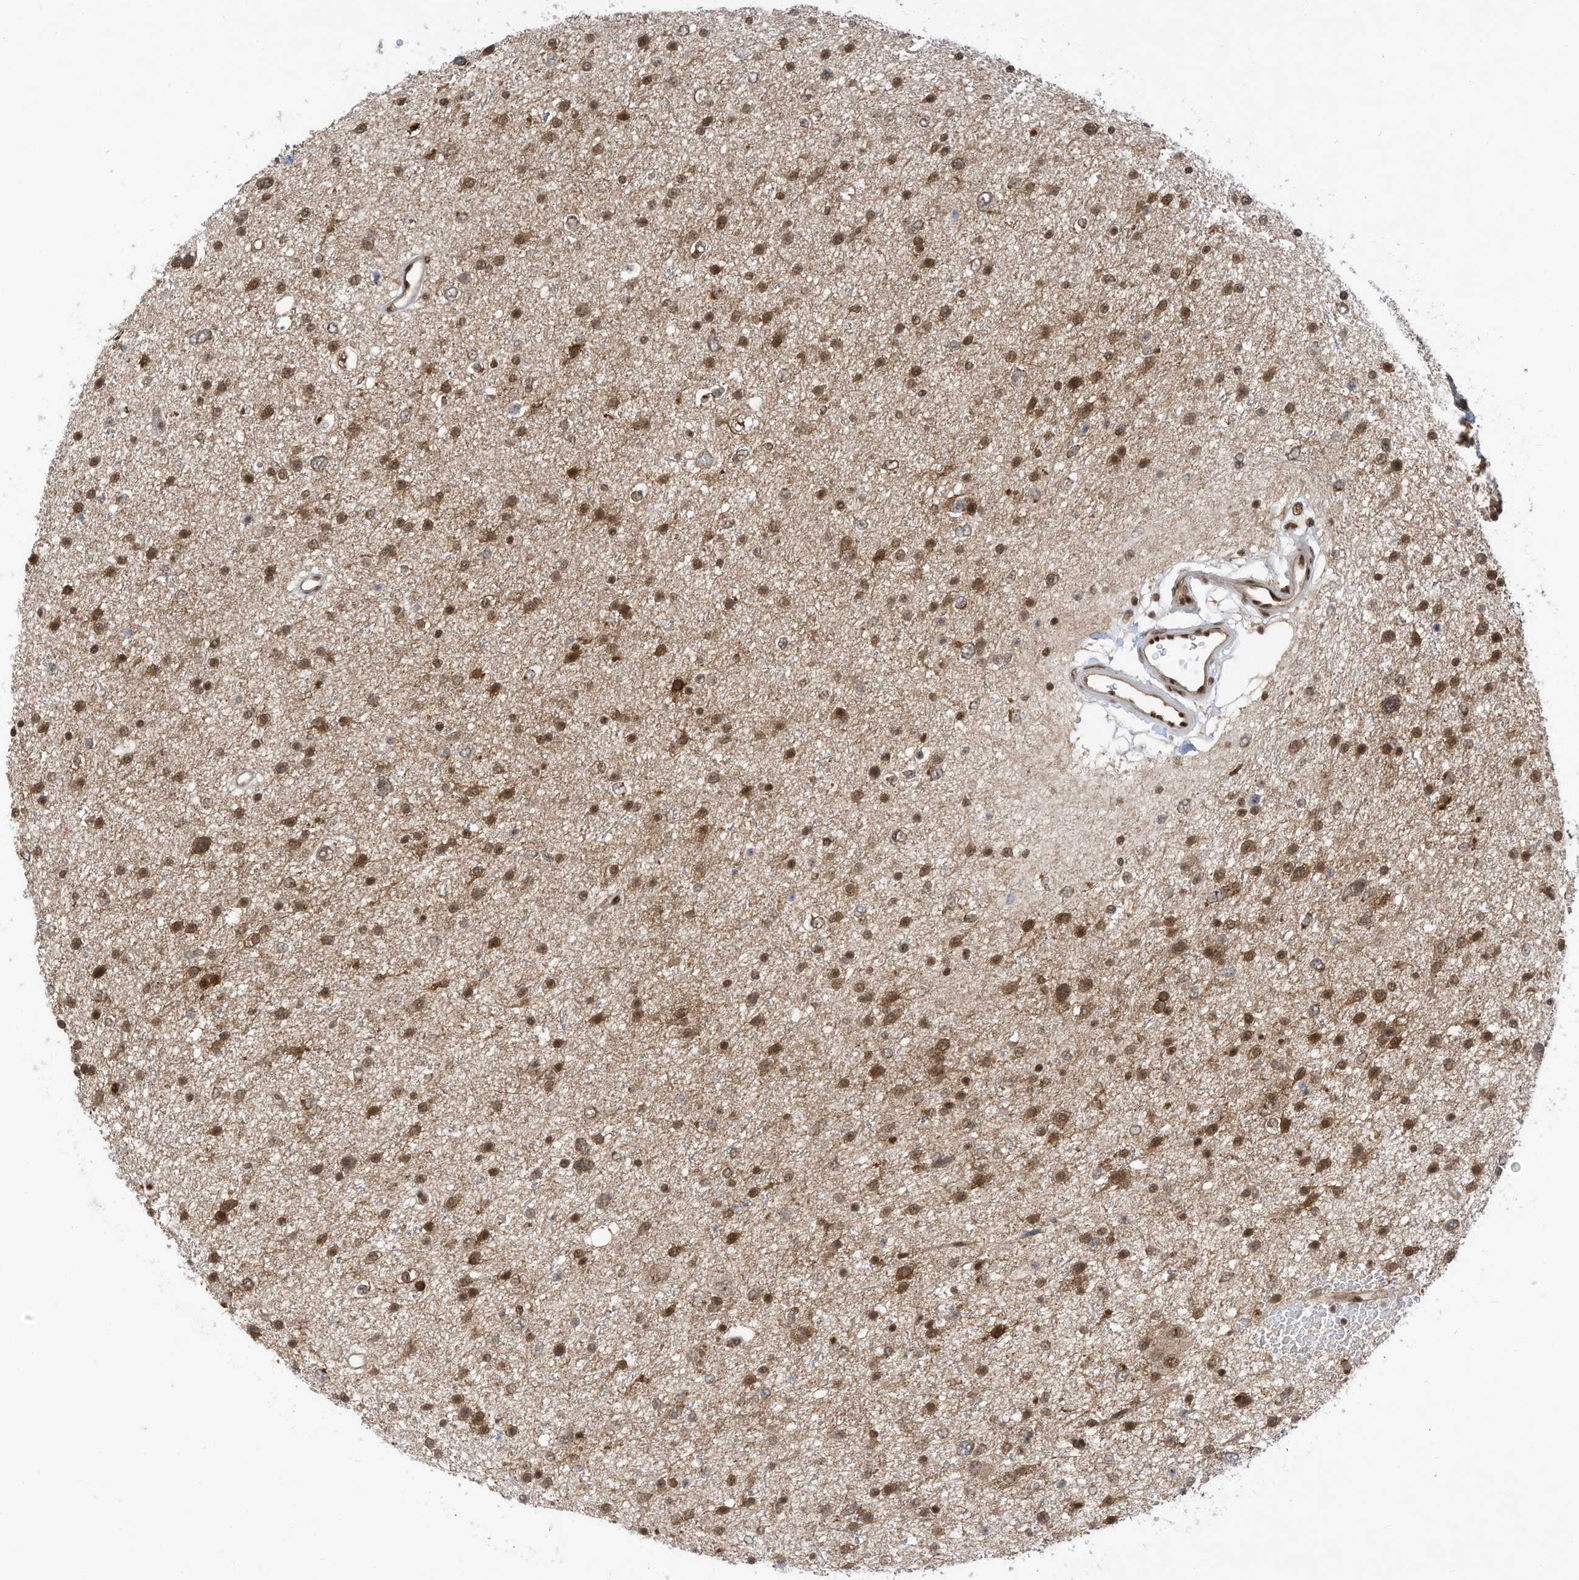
{"staining": {"intensity": "moderate", "quantity": ">75%", "location": "cytoplasmic/membranous,nuclear"}, "tissue": "glioma", "cell_type": "Tumor cells", "image_type": "cancer", "snomed": [{"axis": "morphology", "description": "Glioma, malignant, Low grade"}, {"axis": "topography", "description": "Brain"}], "caption": "Protein staining of malignant glioma (low-grade) tissue reveals moderate cytoplasmic/membranous and nuclear staining in about >75% of tumor cells.", "gene": "AURKAIP1", "patient": {"sex": "female", "age": 37}}